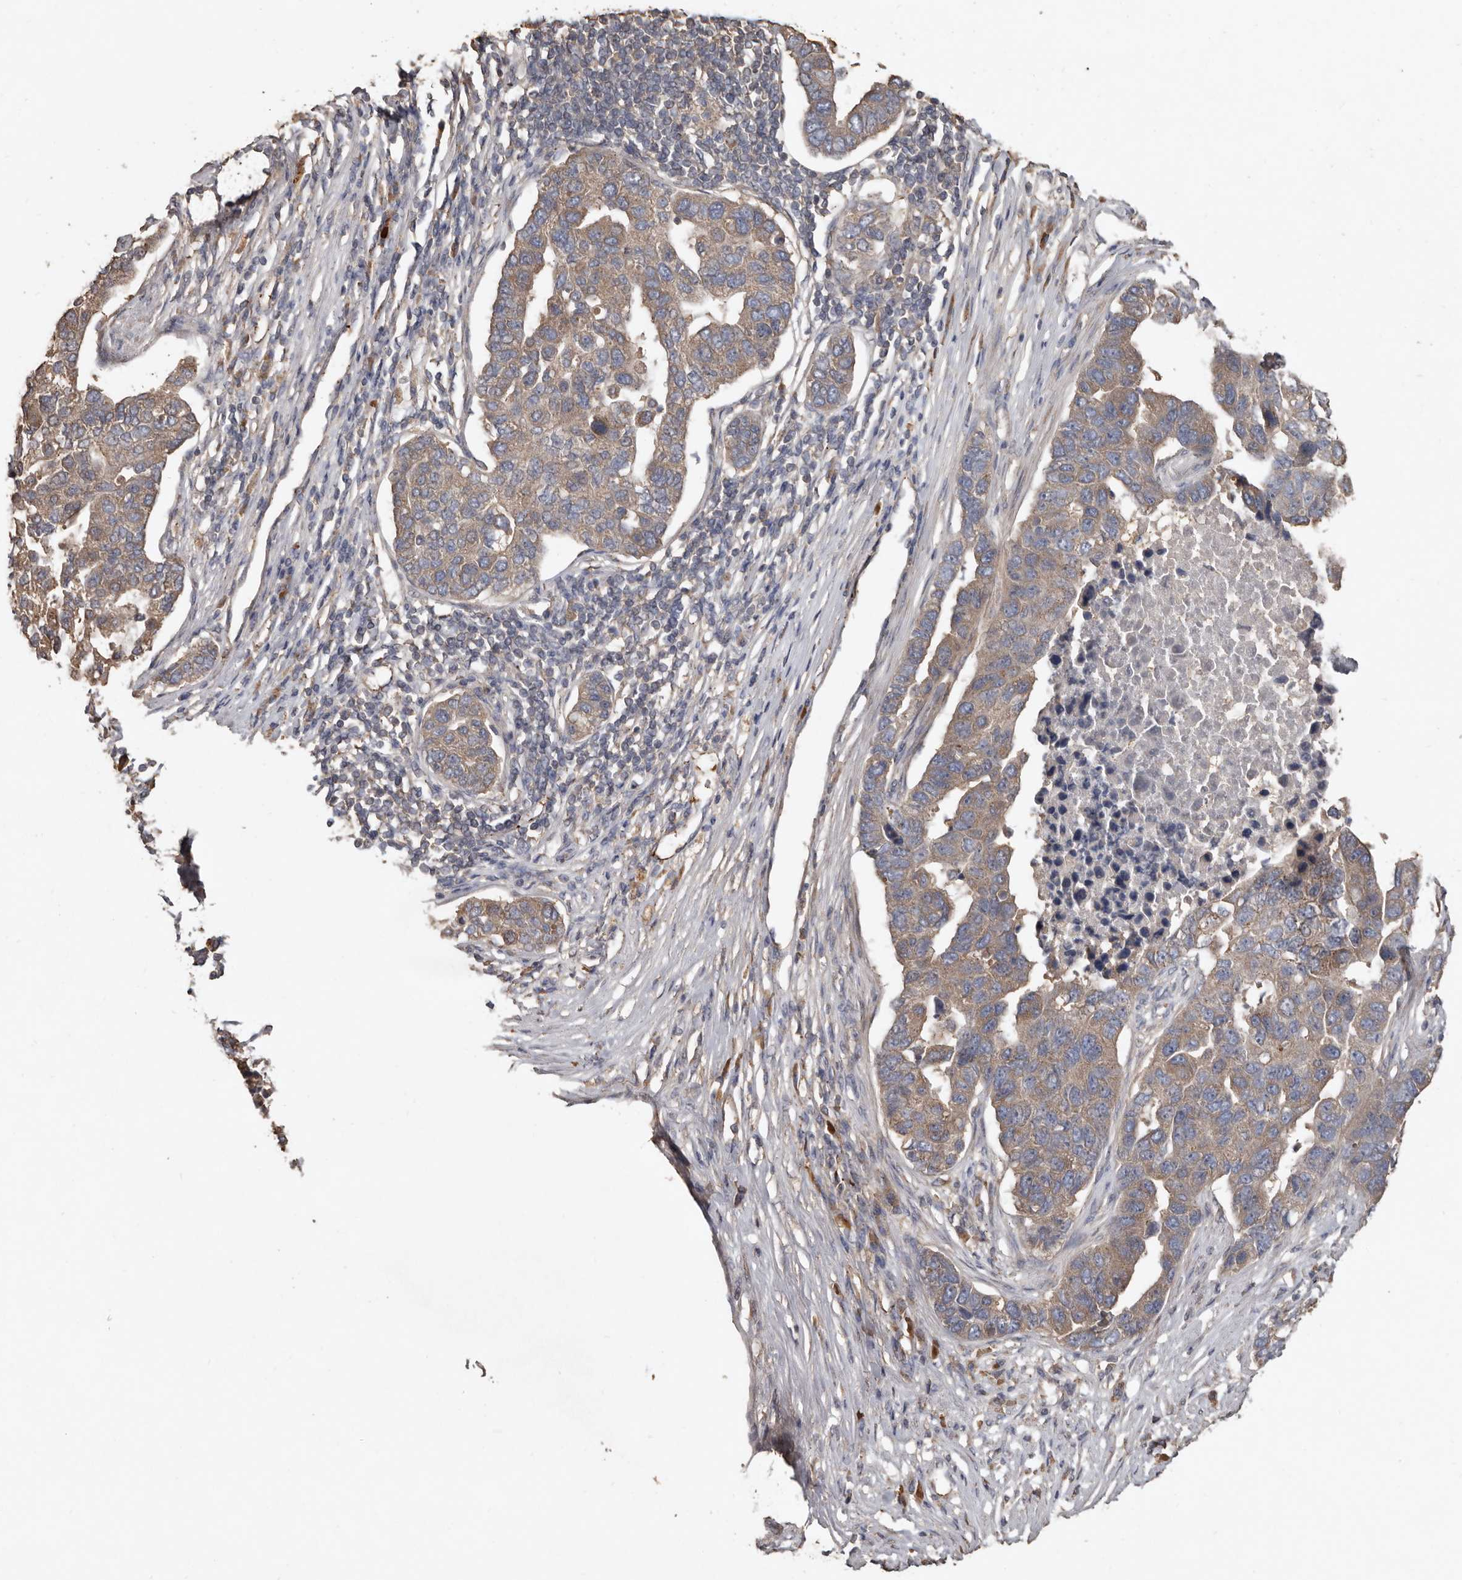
{"staining": {"intensity": "weak", "quantity": ">75%", "location": "cytoplasmic/membranous"}, "tissue": "pancreatic cancer", "cell_type": "Tumor cells", "image_type": "cancer", "snomed": [{"axis": "morphology", "description": "Adenocarcinoma, NOS"}, {"axis": "topography", "description": "Pancreas"}], "caption": "A histopathology image of human pancreatic cancer (adenocarcinoma) stained for a protein demonstrates weak cytoplasmic/membranous brown staining in tumor cells.", "gene": "FLCN", "patient": {"sex": "female", "age": 61}}